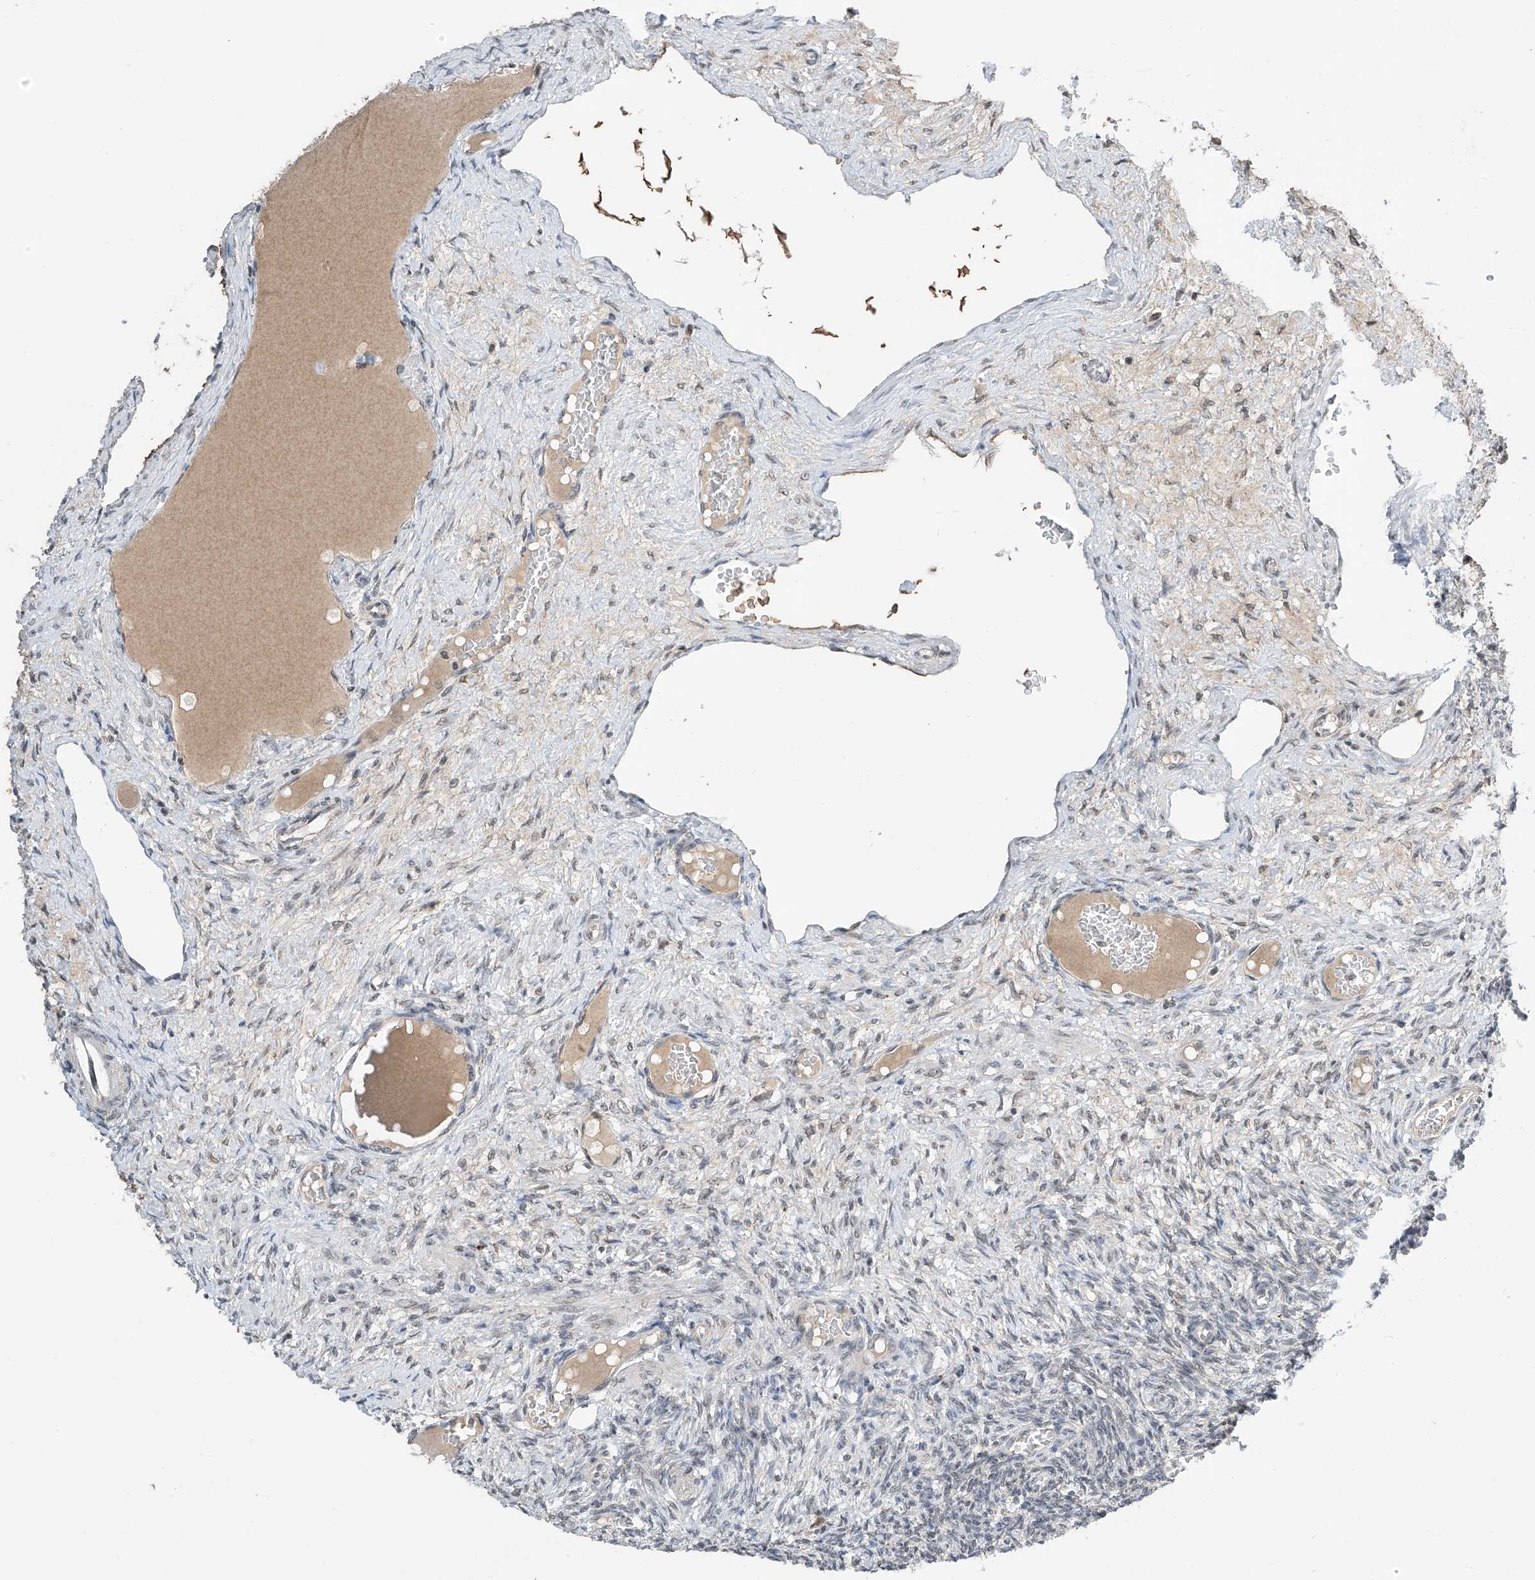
{"staining": {"intensity": "weak", "quantity": "25%-75%", "location": "nuclear"}, "tissue": "ovary", "cell_type": "Ovarian stroma cells", "image_type": "normal", "snomed": [{"axis": "morphology", "description": "Normal tissue, NOS"}, {"axis": "topography", "description": "Ovary"}], "caption": "Ovarian stroma cells show low levels of weak nuclear positivity in approximately 25%-75% of cells in unremarkable human ovary.", "gene": "RPAIN", "patient": {"sex": "female", "age": 27}}